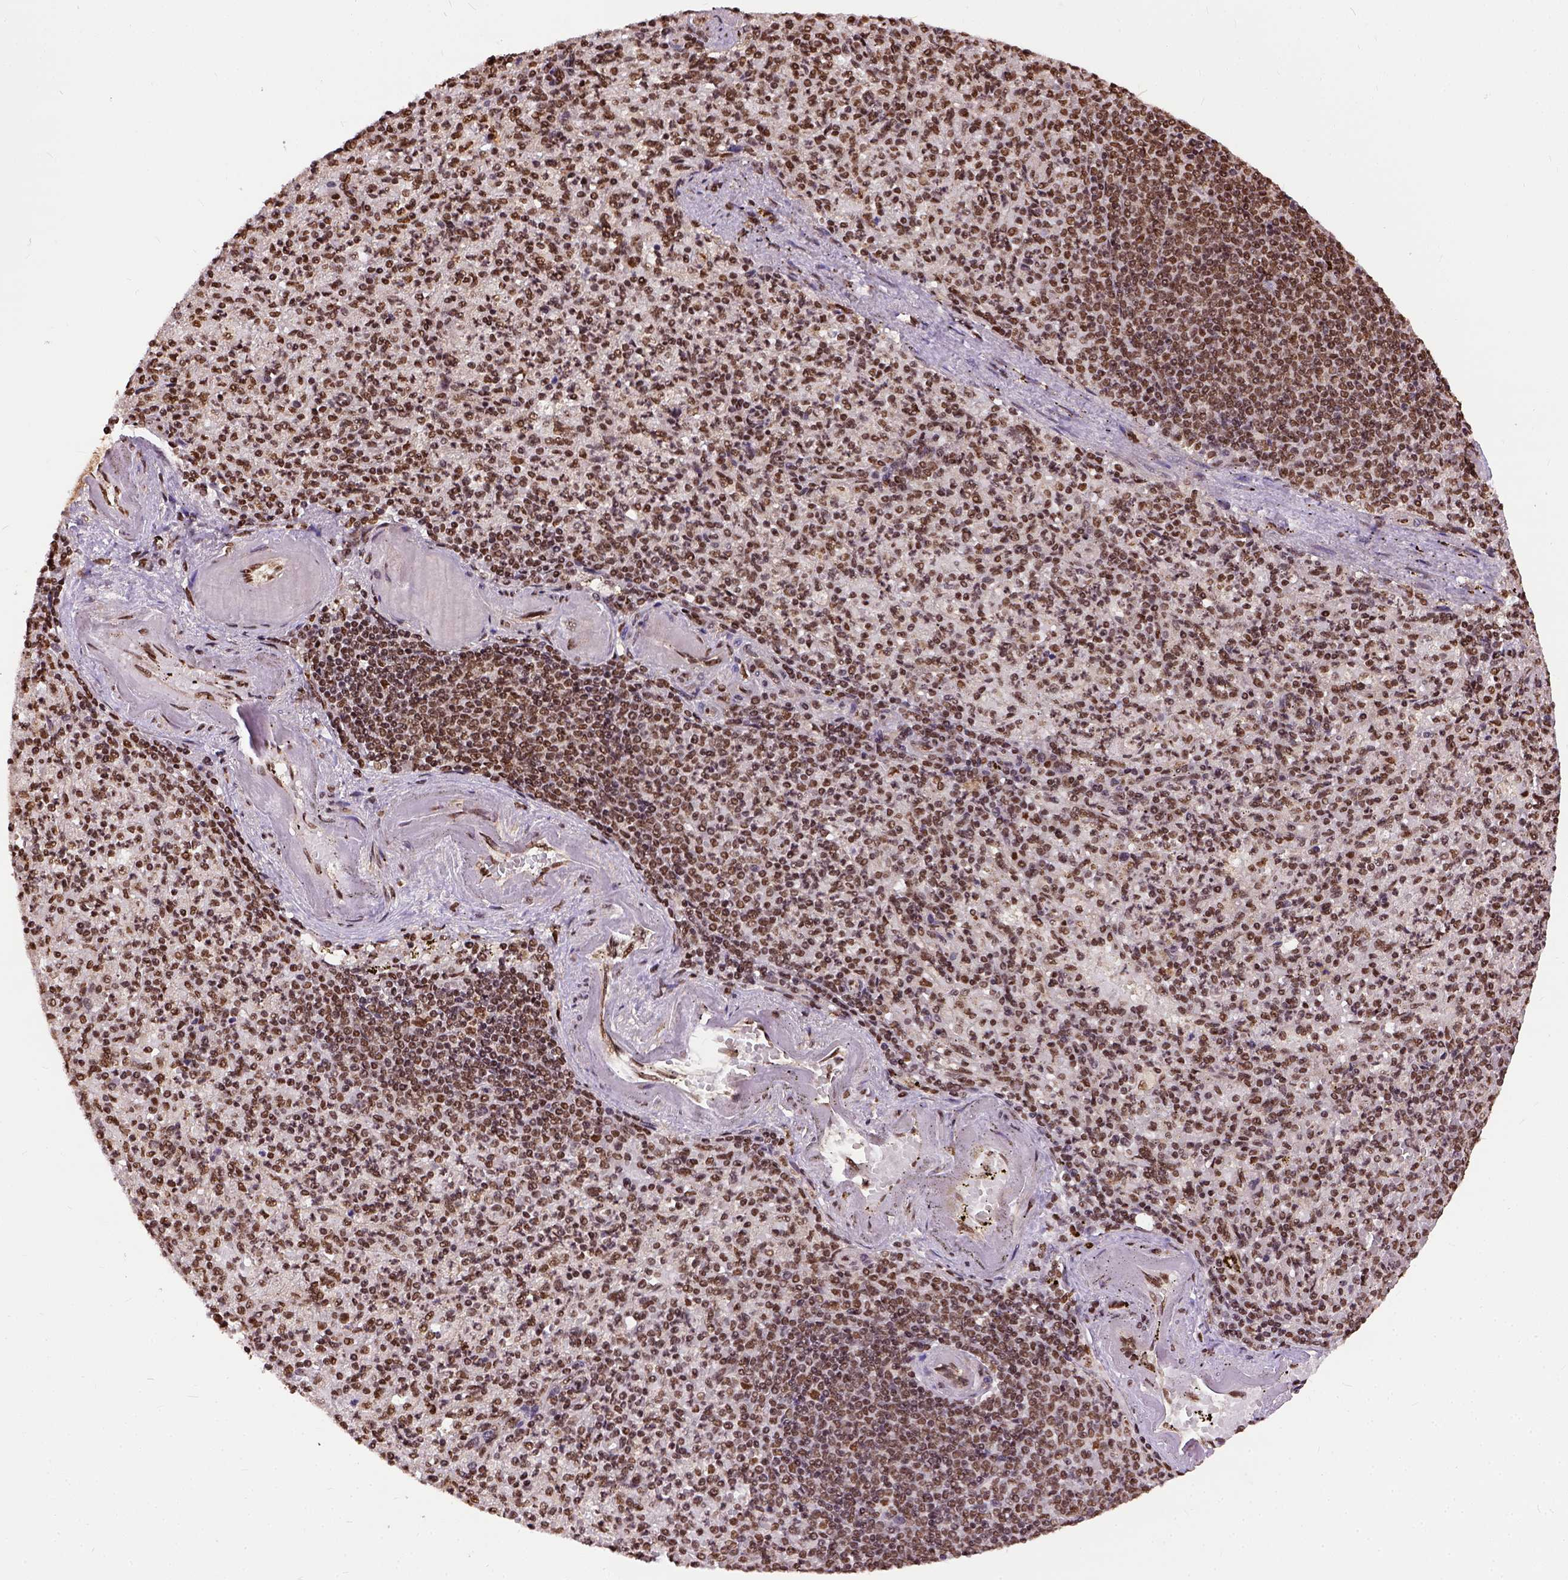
{"staining": {"intensity": "strong", "quantity": ">75%", "location": "nuclear"}, "tissue": "spleen", "cell_type": "Cells in red pulp", "image_type": "normal", "snomed": [{"axis": "morphology", "description": "Normal tissue, NOS"}, {"axis": "topography", "description": "Spleen"}], "caption": "Immunohistochemical staining of normal spleen exhibits high levels of strong nuclear staining in about >75% of cells in red pulp.", "gene": "NACC1", "patient": {"sex": "female", "age": 74}}